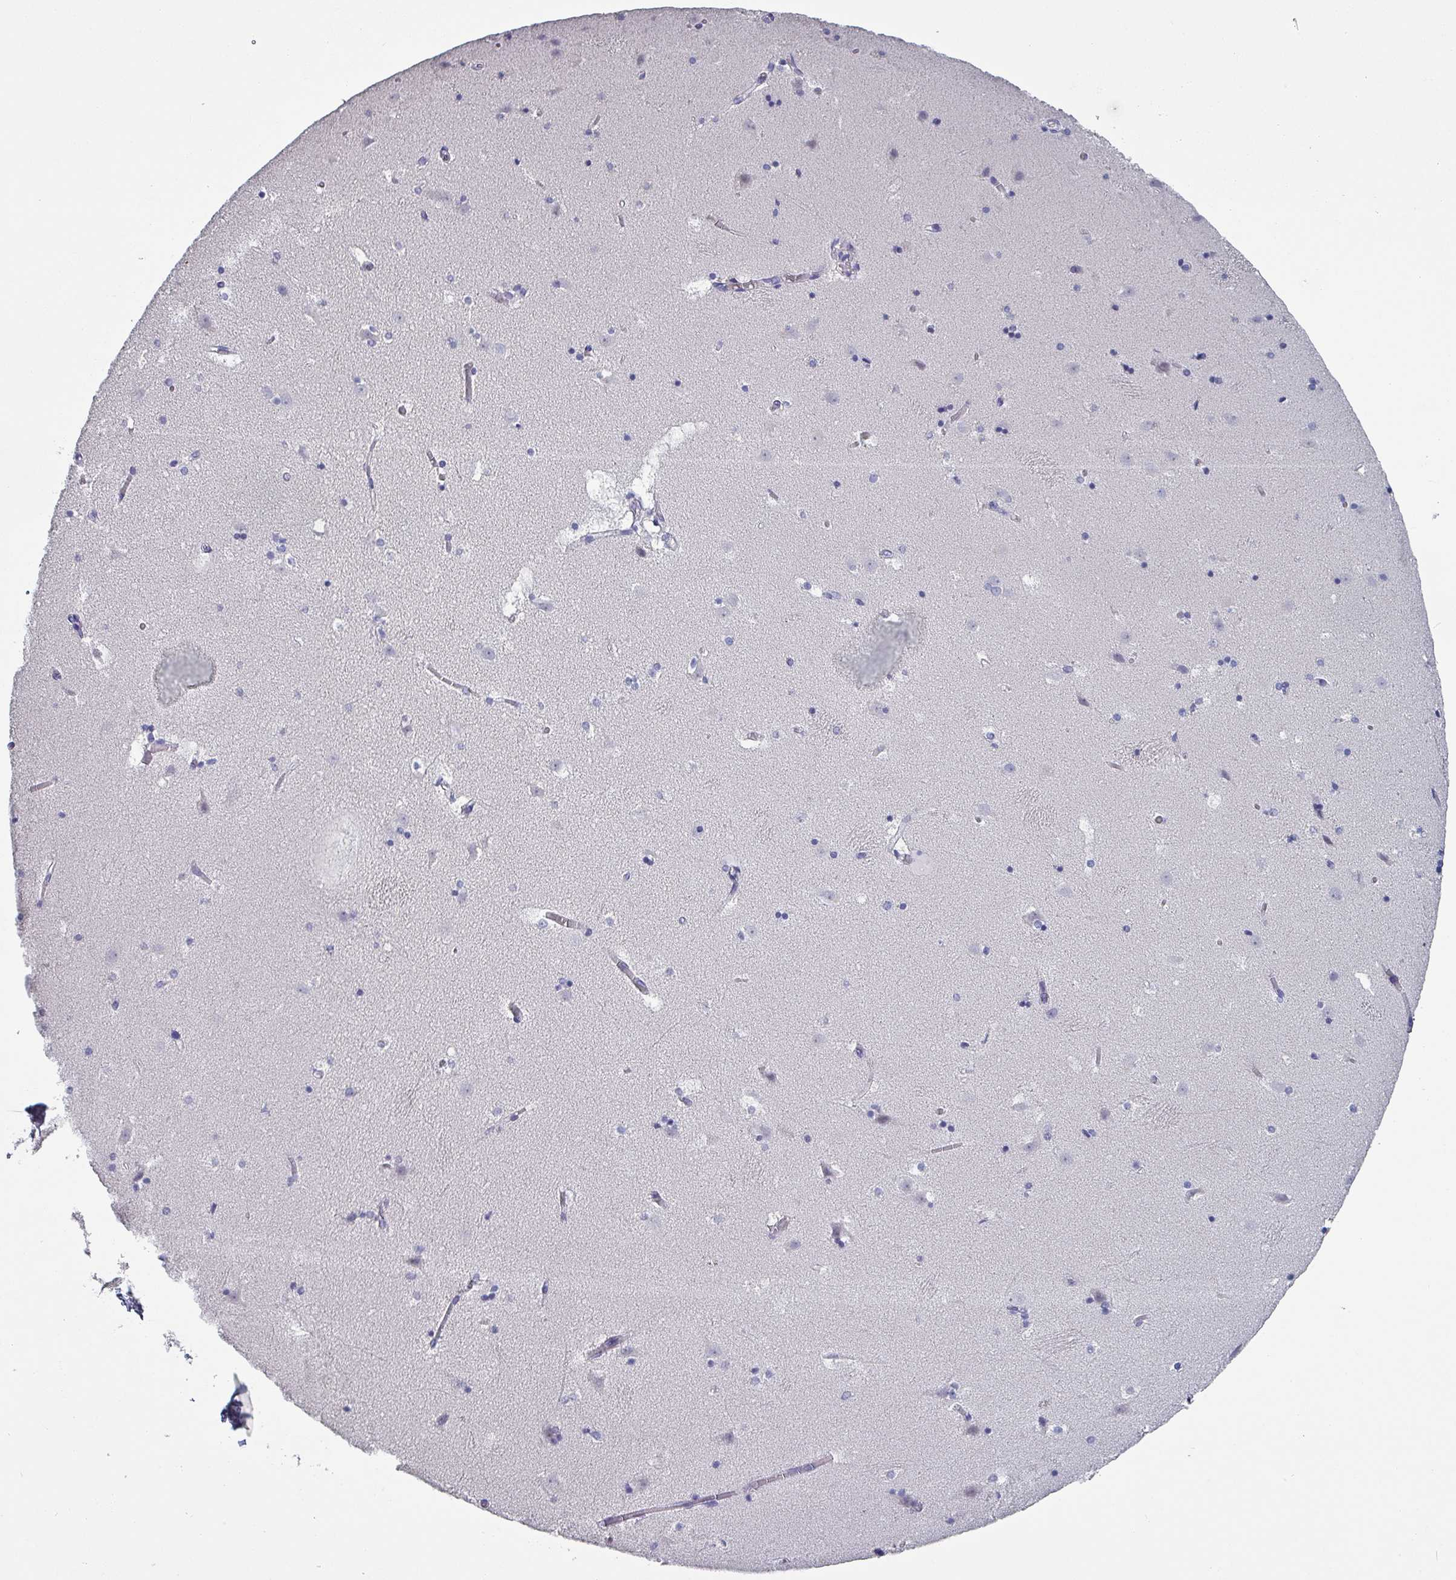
{"staining": {"intensity": "negative", "quantity": "none", "location": "none"}, "tissue": "caudate", "cell_type": "Glial cells", "image_type": "normal", "snomed": [{"axis": "morphology", "description": "Normal tissue, NOS"}, {"axis": "topography", "description": "Lateral ventricle wall"}], "caption": "High magnification brightfield microscopy of unremarkable caudate stained with DAB (3,3'-diaminobenzidine) (brown) and counterstained with hematoxylin (blue): glial cells show no significant expression.", "gene": "INS", "patient": {"sex": "male", "age": 45}}